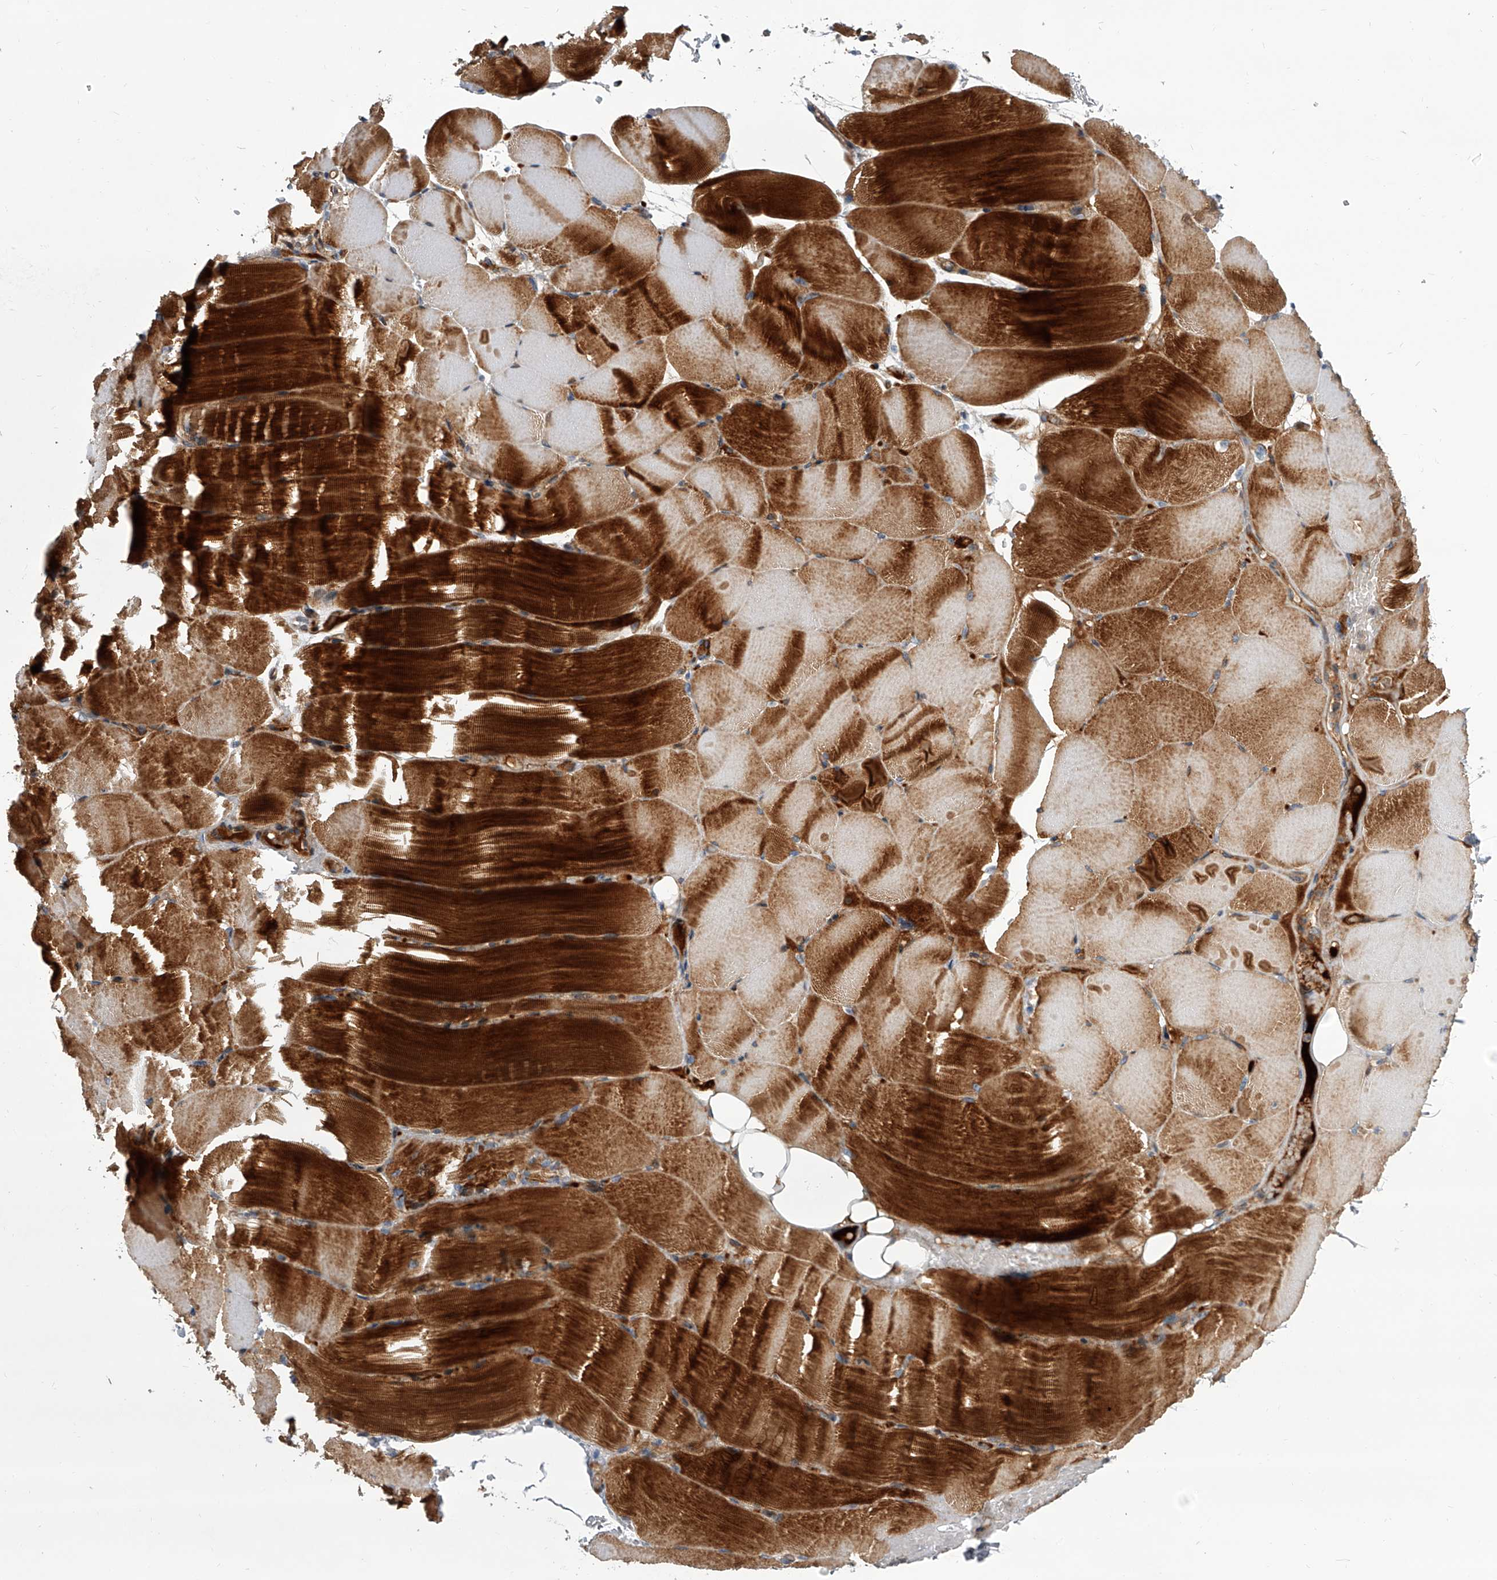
{"staining": {"intensity": "strong", "quantity": "25%-75%", "location": "cytoplasmic/membranous"}, "tissue": "skeletal muscle", "cell_type": "Myocytes", "image_type": "normal", "snomed": [{"axis": "morphology", "description": "Normal tissue, NOS"}, {"axis": "topography", "description": "Skeletal muscle"}, {"axis": "topography", "description": "Parathyroid gland"}], "caption": "Protein expression analysis of normal skeletal muscle reveals strong cytoplasmic/membranous staining in about 25%-75% of myocytes. The staining was performed using DAB (3,3'-diaminobenzidine), with brown indicating positive protein expression. Nuclei are stained blue with hematoxylin.", "gene": "USP47", "patient": {"sex": "female", "age": 37}}